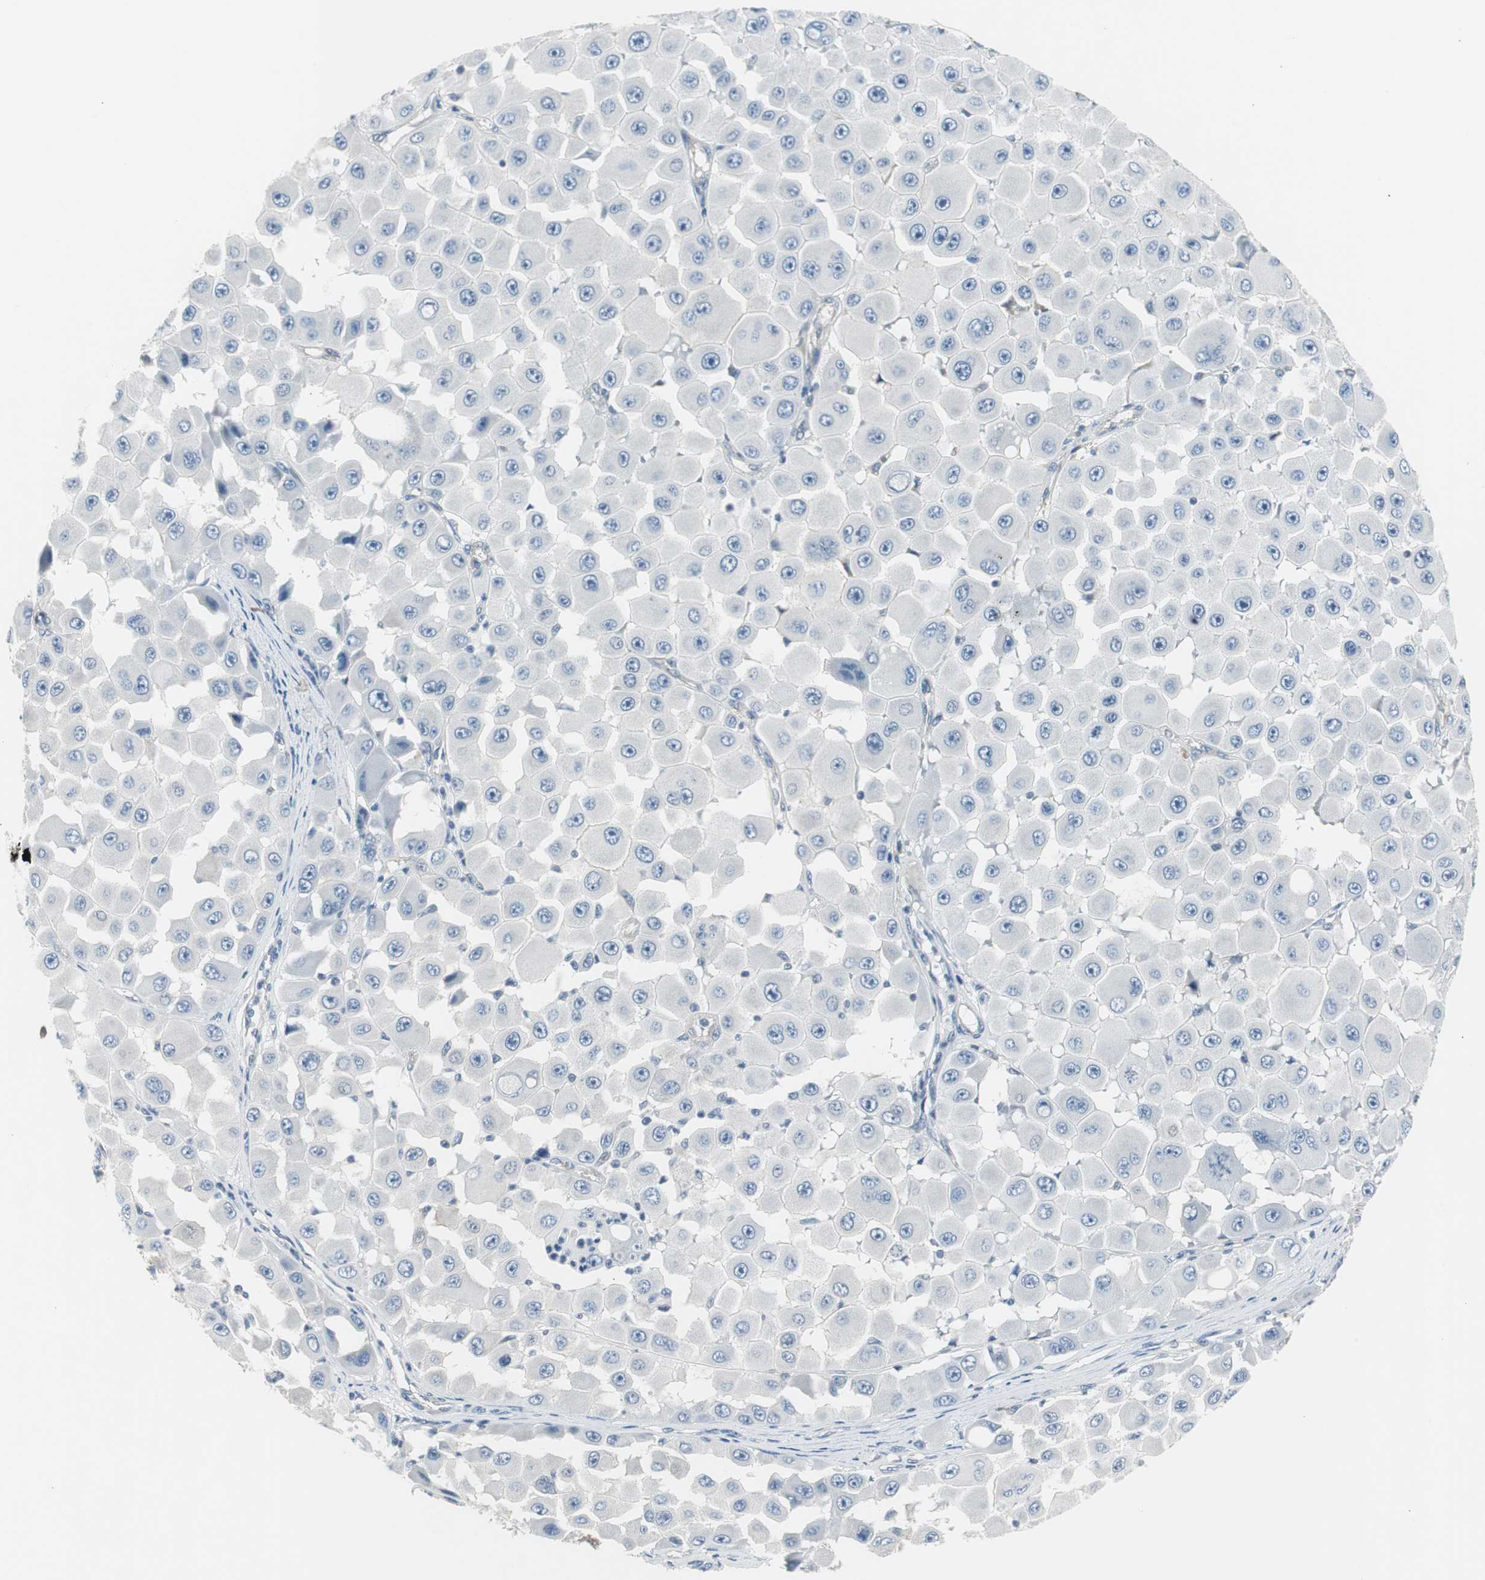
{"staining": {"intensity": "moderate", "quantity": "<25%", "location": "cytoplasmic/membranous"}, "tissue": "melanoma", "cell_type": "Tumor cells", "image_type": "cancer", "snomed": [{"axis": "morphology", "description": "Malignant melanoma, NOS"}, {"axis": "topography", "description": "Skin"}], "caption": "A low amount of moderate cytoplasmic/membranous positivity is seen in approximately <25% of tumor cells in melanoma tissue.", "gene": "STXBP4", "patient": {"sex": "female", "age": 81}}